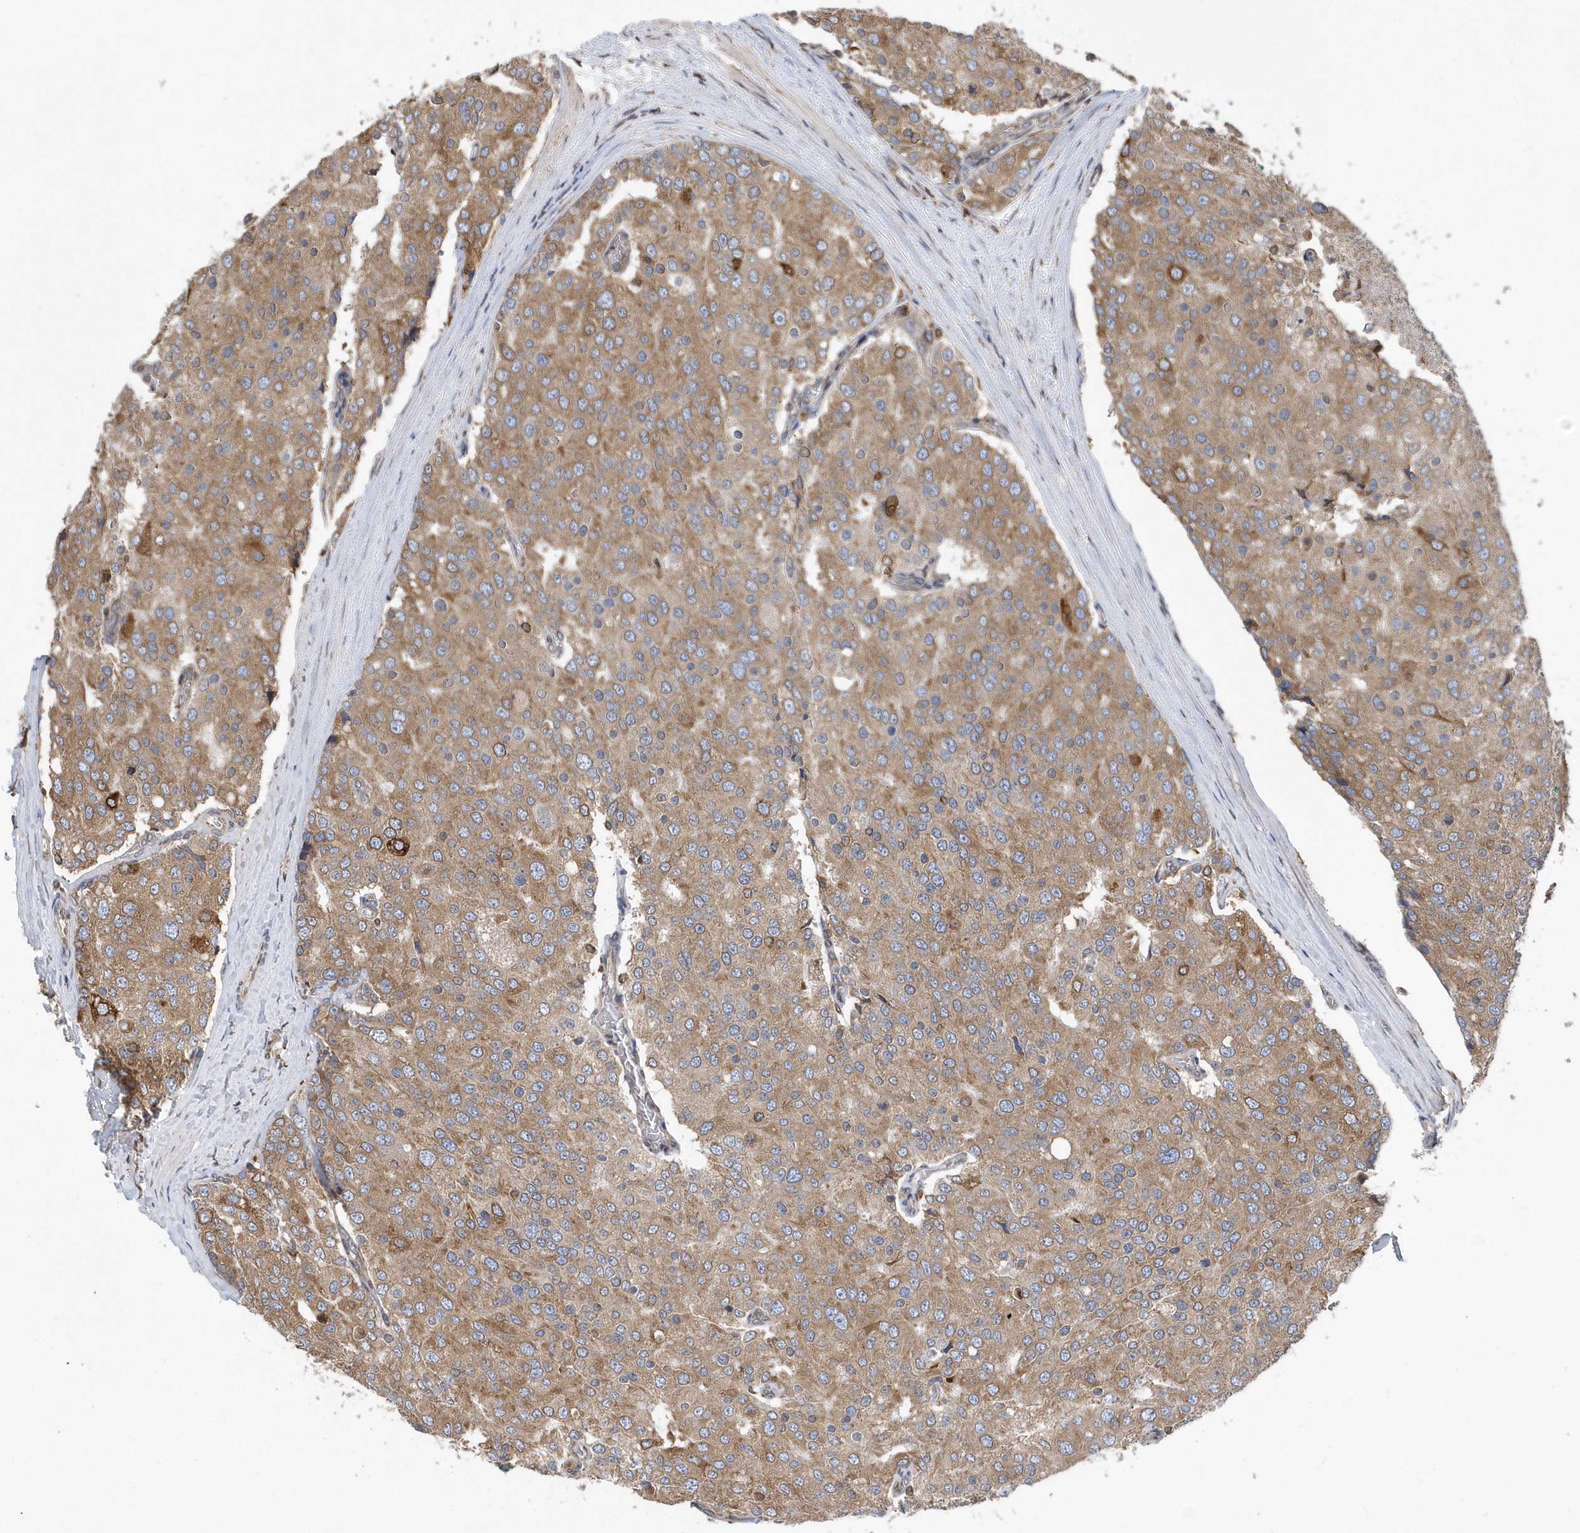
{"staining": {"intensity": "moderate", "quantity": ">75%", "location": "cytoplasmic/membranous"}, "tissue": "prostate cancer", "cell_type": "Tumor cells", "image_type": "cancer", "snomed": [{"axis": "morphology", "description": "Adenocarcinoma, High grade"}, {"axis": "topography", "description": "Prostate"}], "caption": "Tumor cells demonstrate medium levels of moderate cytoplasmic/membranous positivity in about >75% of cells in prostate cancer (adenocarcinoma (high-grade)). Nuclei are stained in blue.", "gene": "VAMP7", "patient": {"sex": "male", "age": 50}}